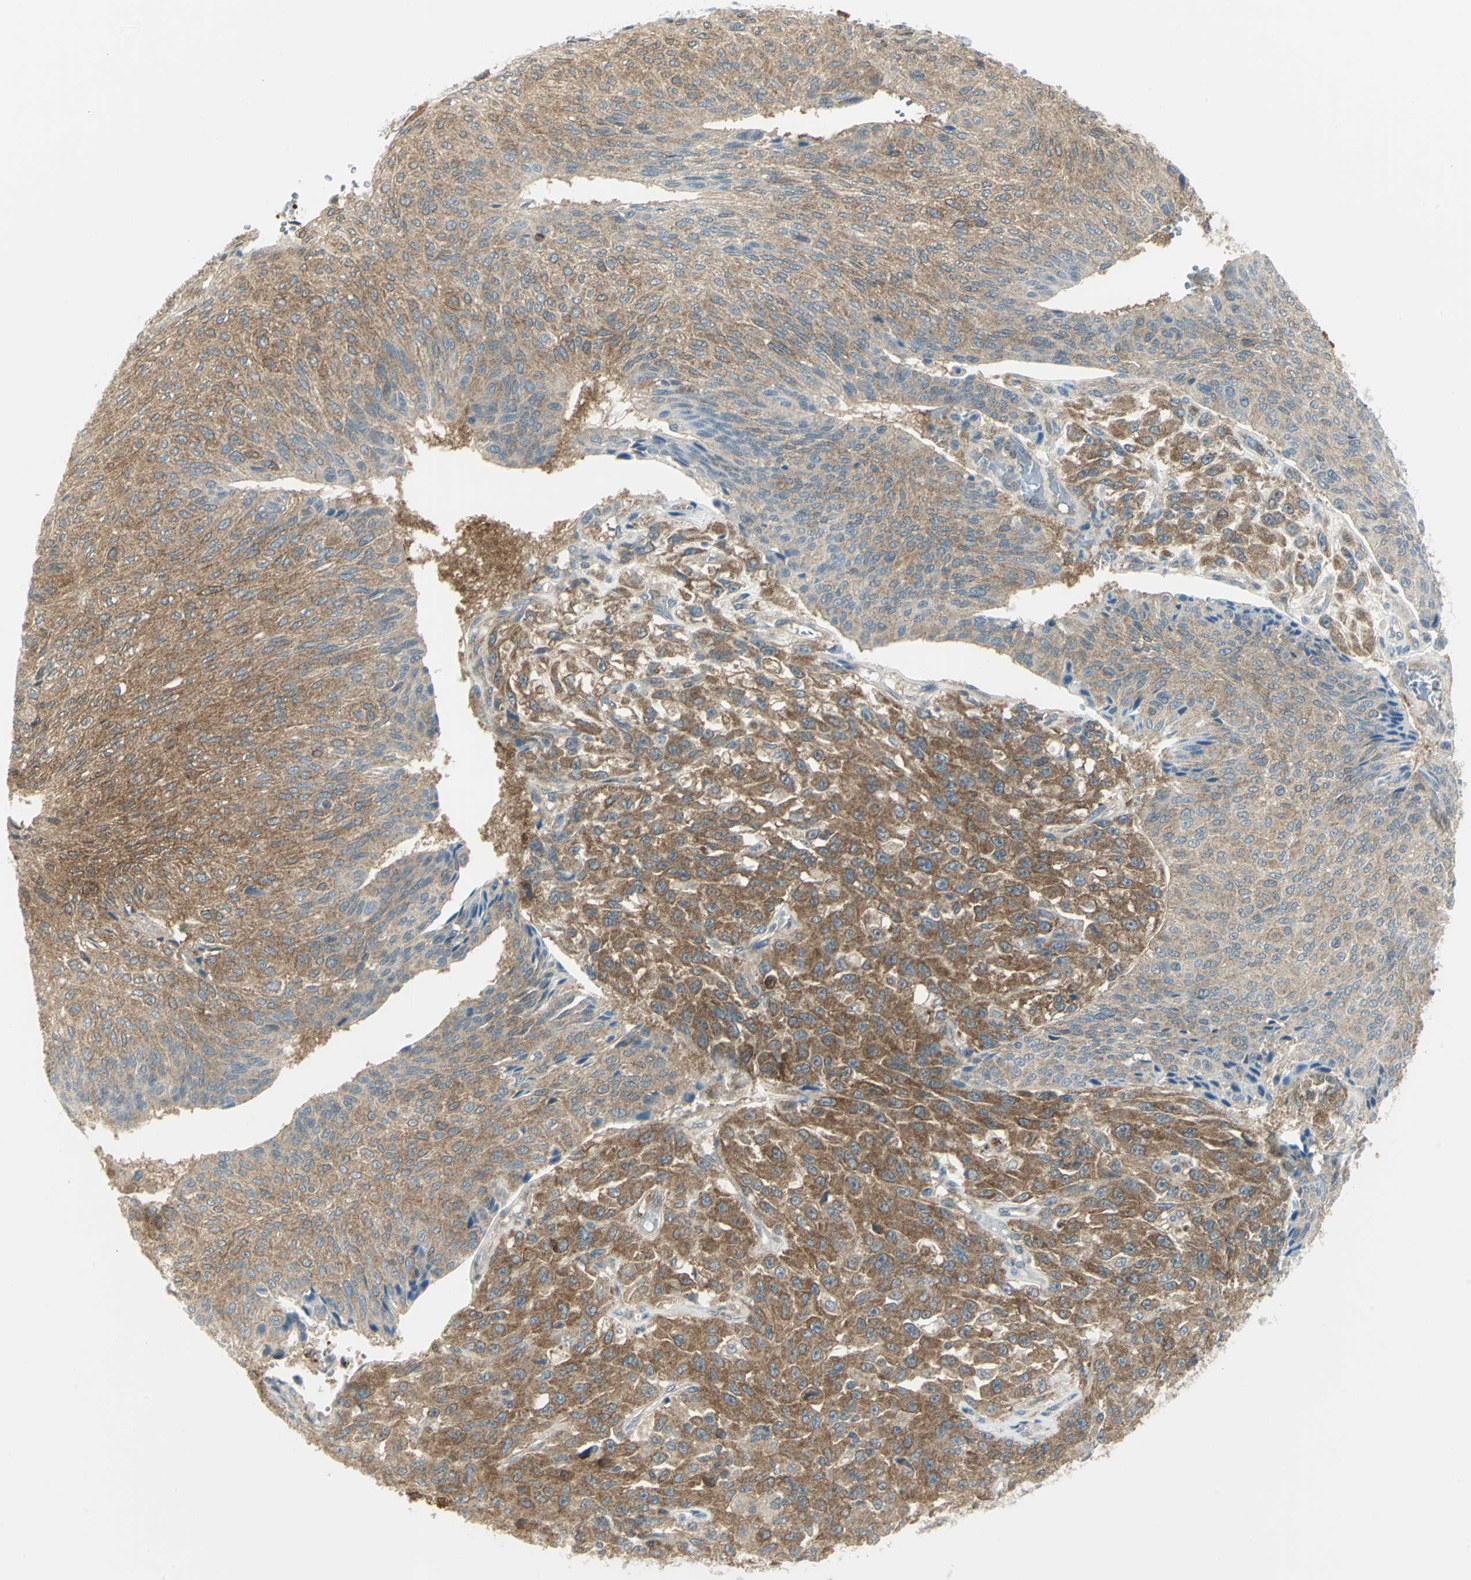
{"staining": {"intensity": "strong", "quantity": "25%-75%", "location": "cytoplasmic/membranous"}, "tissue": "urothelial cancer", "cell_type": "Tumor cells", "image_type": "cancer", "snomed": [{"axis": "morphology", "description": "Urothelial carcinoma, High grade"}, {"axis": "topography", "description": "Urinary bladder"}], "caption": "This is a photomicrograph of immunohistochemistry staining of high-grade urothelial carcinoma, which shows strong staining in the cytoplasmic/membranous of tumor cells.", "gene": "ALDOA", "patient": {"sex": "male", "age": 66}}